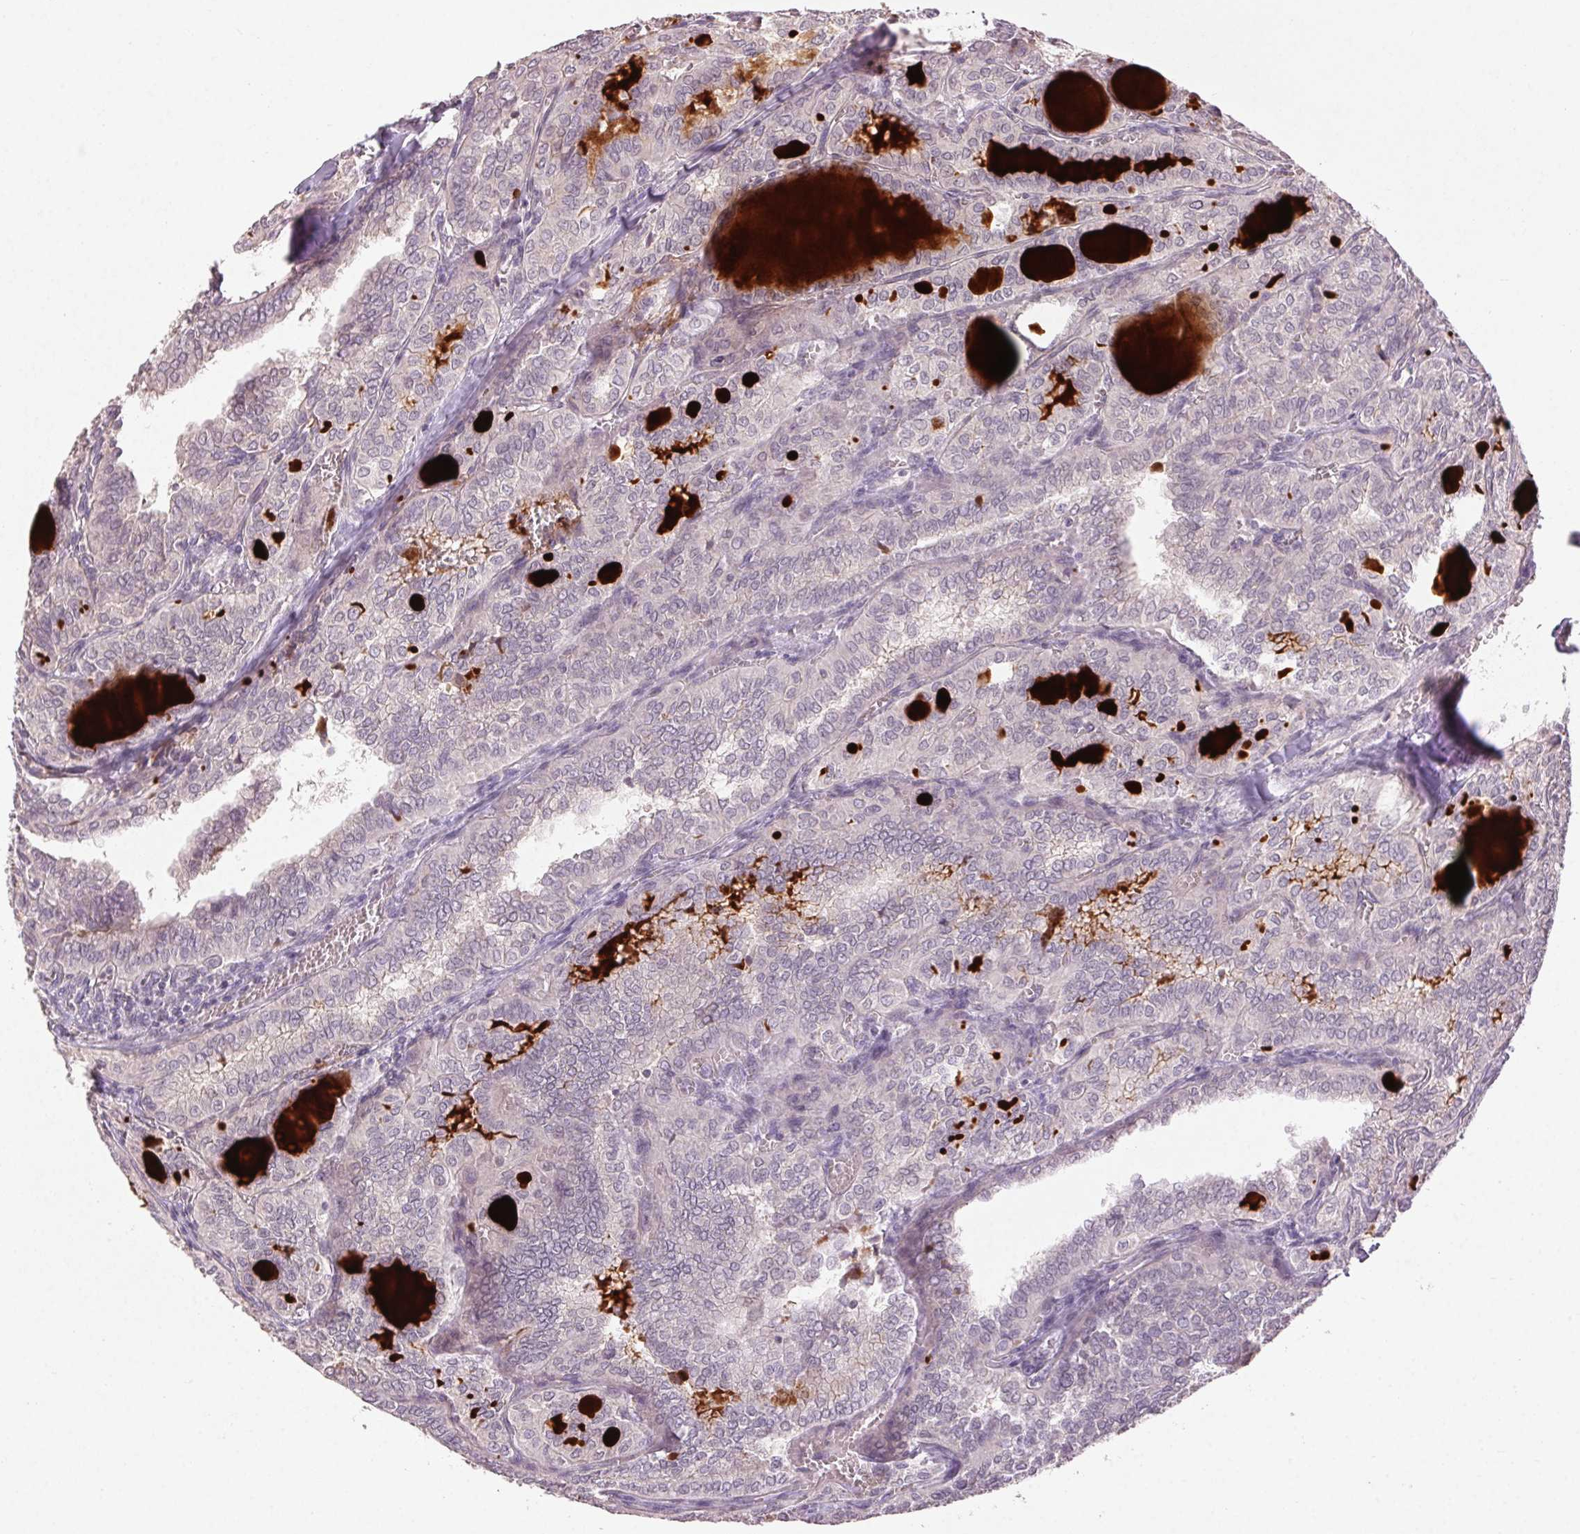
{"staining": {"intensity": "negative", "quantity": "none", "location": "none"}, "tissue": "thyroid cancer", "cell_type": "Tumor cells", "image_type": "cancer", "snomed": [{"axis": "morphology", "description": "Papillary adenocarcinoma, NOS"}, {"axis": "topography", "description": "Thyroid gland"}], "caption": "DAB immunohistochemical staining of thyroid papillary adenocarcinoma demonstrates no significant expression in tumor cells.", "gene": "KLRC3", "patient": {"sex": "female", "age": 41}}